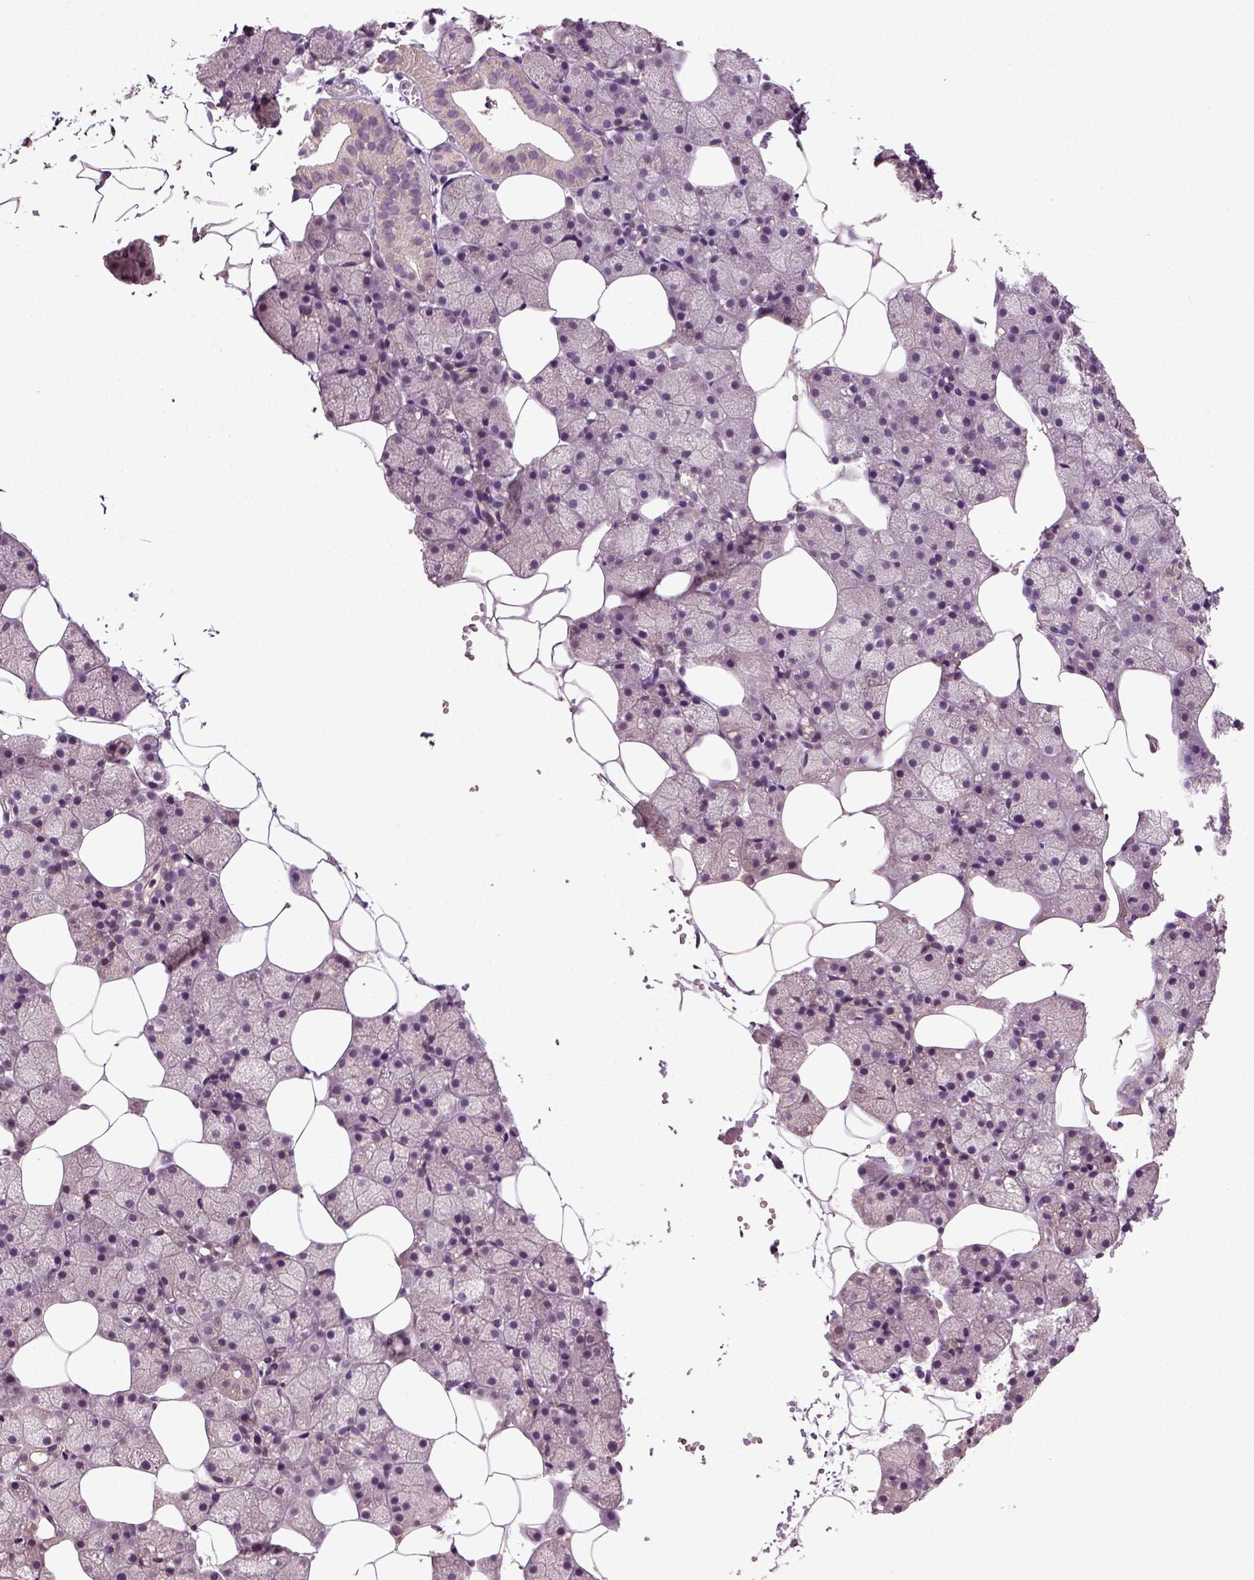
{"staining": {"intensity": "negative", "quantity": "none", "location": "none"}, "tissue": "salivary gland", "cell_type": "Glandular cells", "image_type": "normal", "snomed": [{"axis": "morphology", "description": "Normal tissue, NOS"}, {"axis": "topography", "description": "Salivary gland"}], "caption": "A high-resolution histopathology image shows IHC staining of unremarkable salivary gland, which demonstrates no significant expression in glandular cells. (DAB IHC visualized using brightfield microscopy, high magnification).", "gene": "ERV3", "patient": {"sex": "male", "age": 38}}